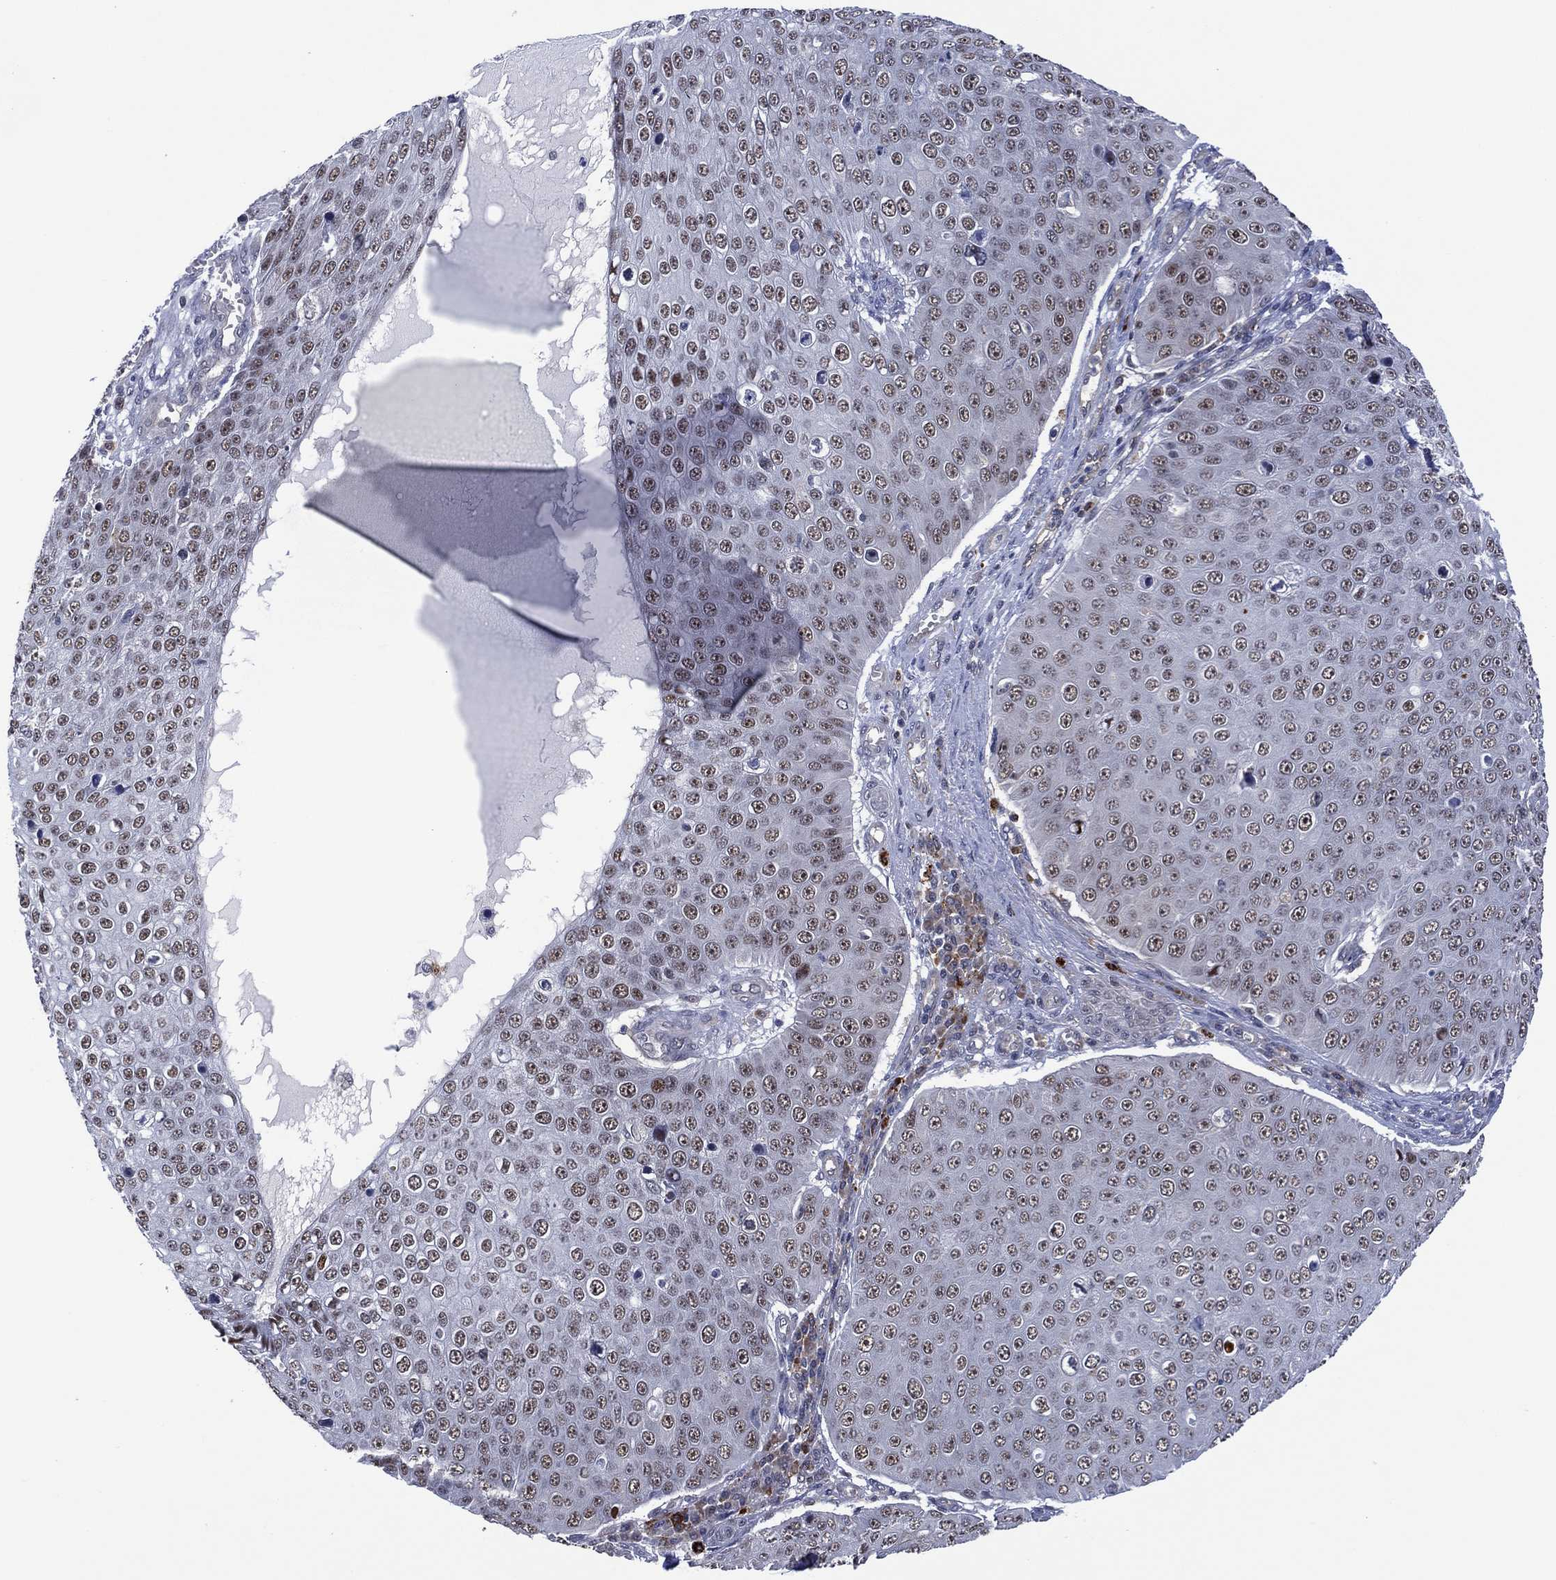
{"staining": {"intensity": "moderate", "quantity": "25%-75%", "location": "nuclear"}, "tissue": "skin cancer", "cell_type": "Tumor cells", "image_type": "cancer", "snomed": [{"axis": "morphology", "description": "Squamous cell carcinoma, NOS"}, {"axis": "topography", "description": "Skin"}], "caption": "Human skin cancer (squamous cell carcinoma) stained with a brown dye exhibits moderate nuclear positive staining in about 25%-75% of tumor cells.", "gene": "DPP4", "patient": {"sex": "male", "age": 71}}